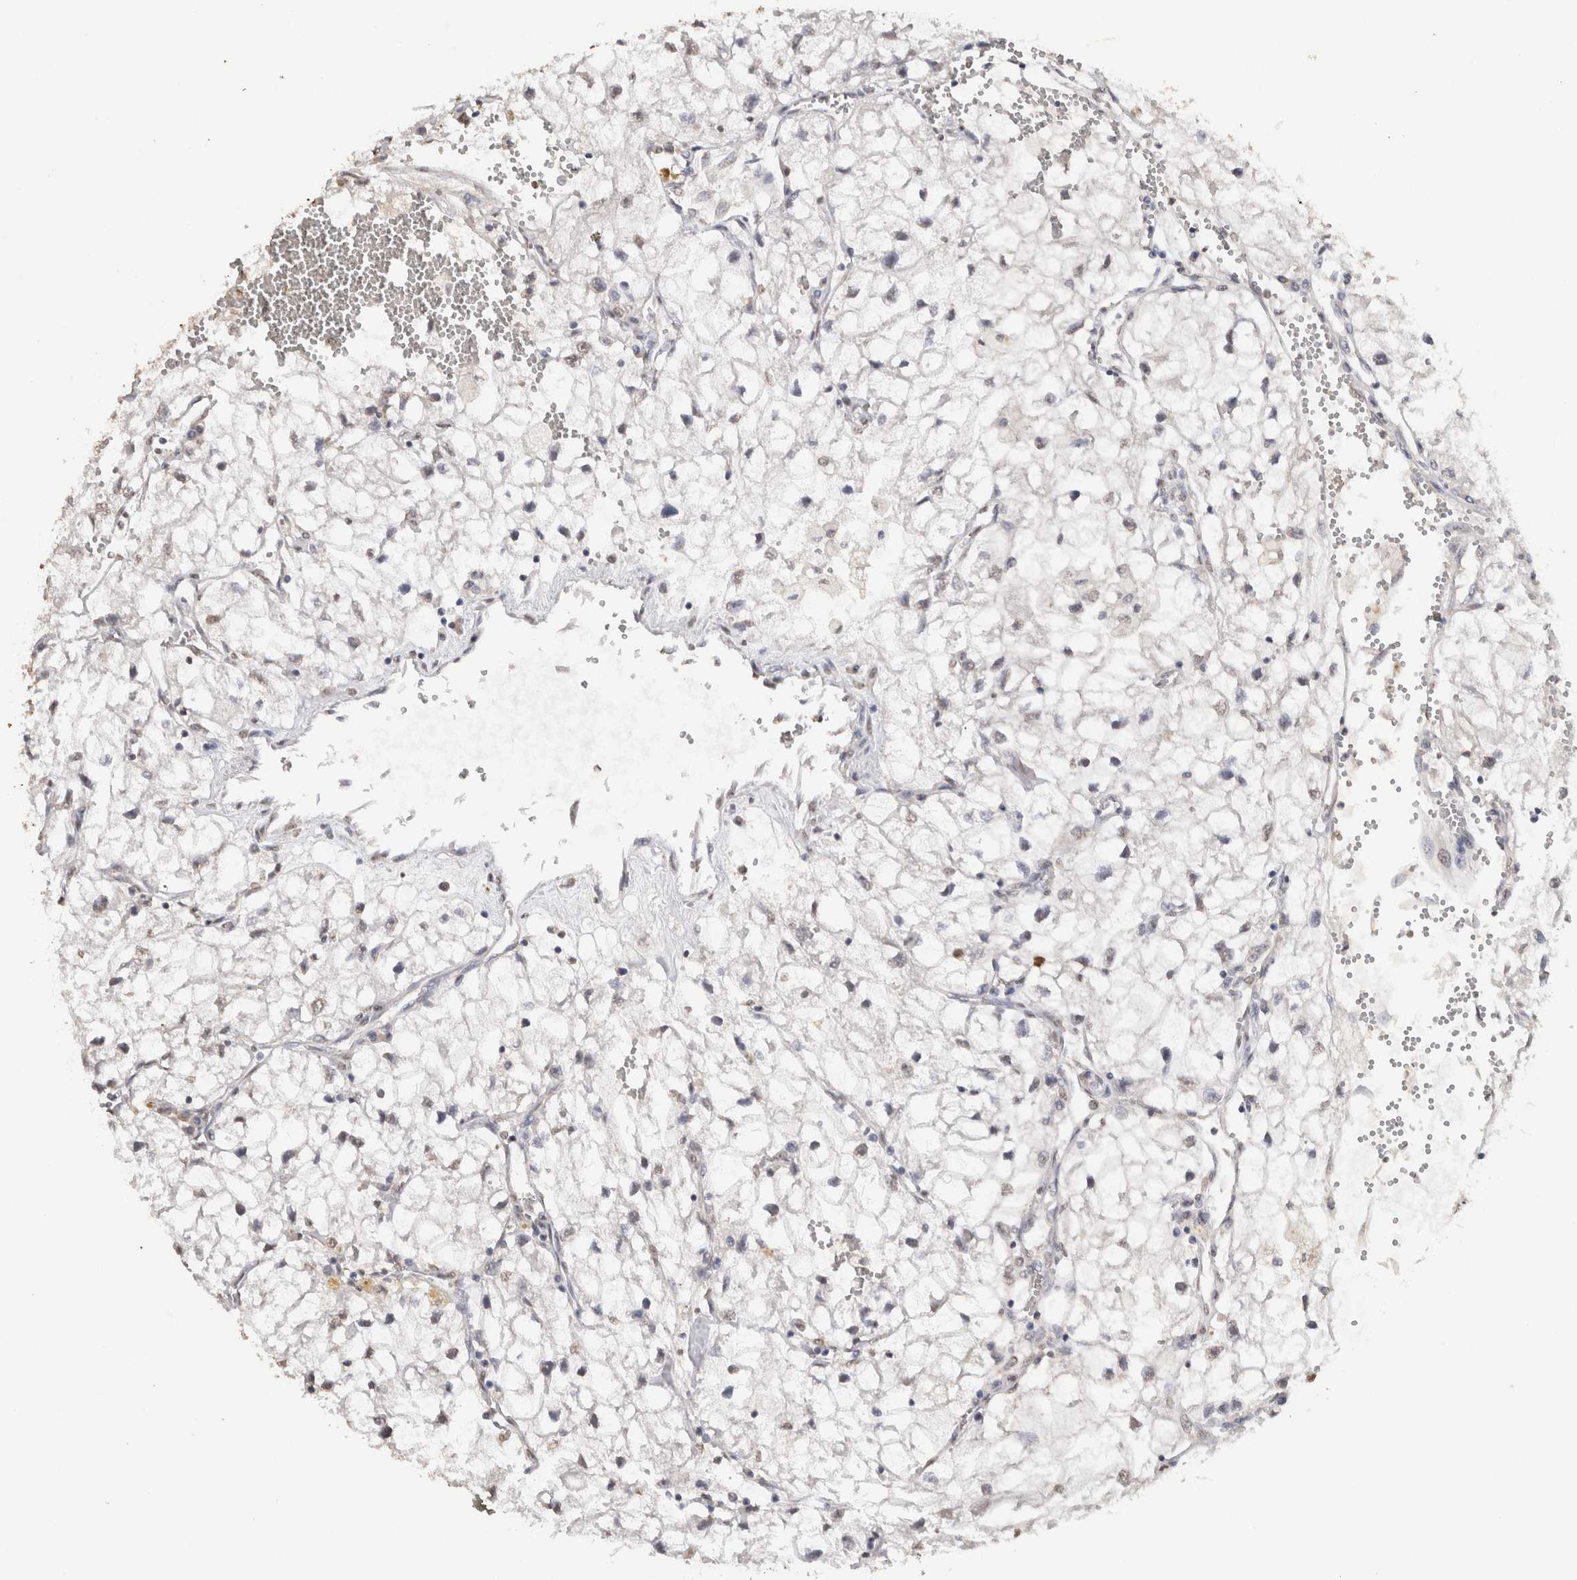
{"staining": {"intensity": "negative", "quantity": "none", "location": "none"}, "tissue": "renal cancer", "cell_type": "Tumor cells", "image_type": "cancer", "snomed": [{"axis": "morphology", "description": "Adenocarcinoma, NOS"}, {"axis": "topography", "description": "Kidney"}], "caption": "Immunohistochemistry (IHC) histopathology image of renal adenocarcinoma stained for a protein (brown), which displays no positivity in tumor cells.", "gene": "LGALS2", "patient": {"sex": "female", "age": 70}}